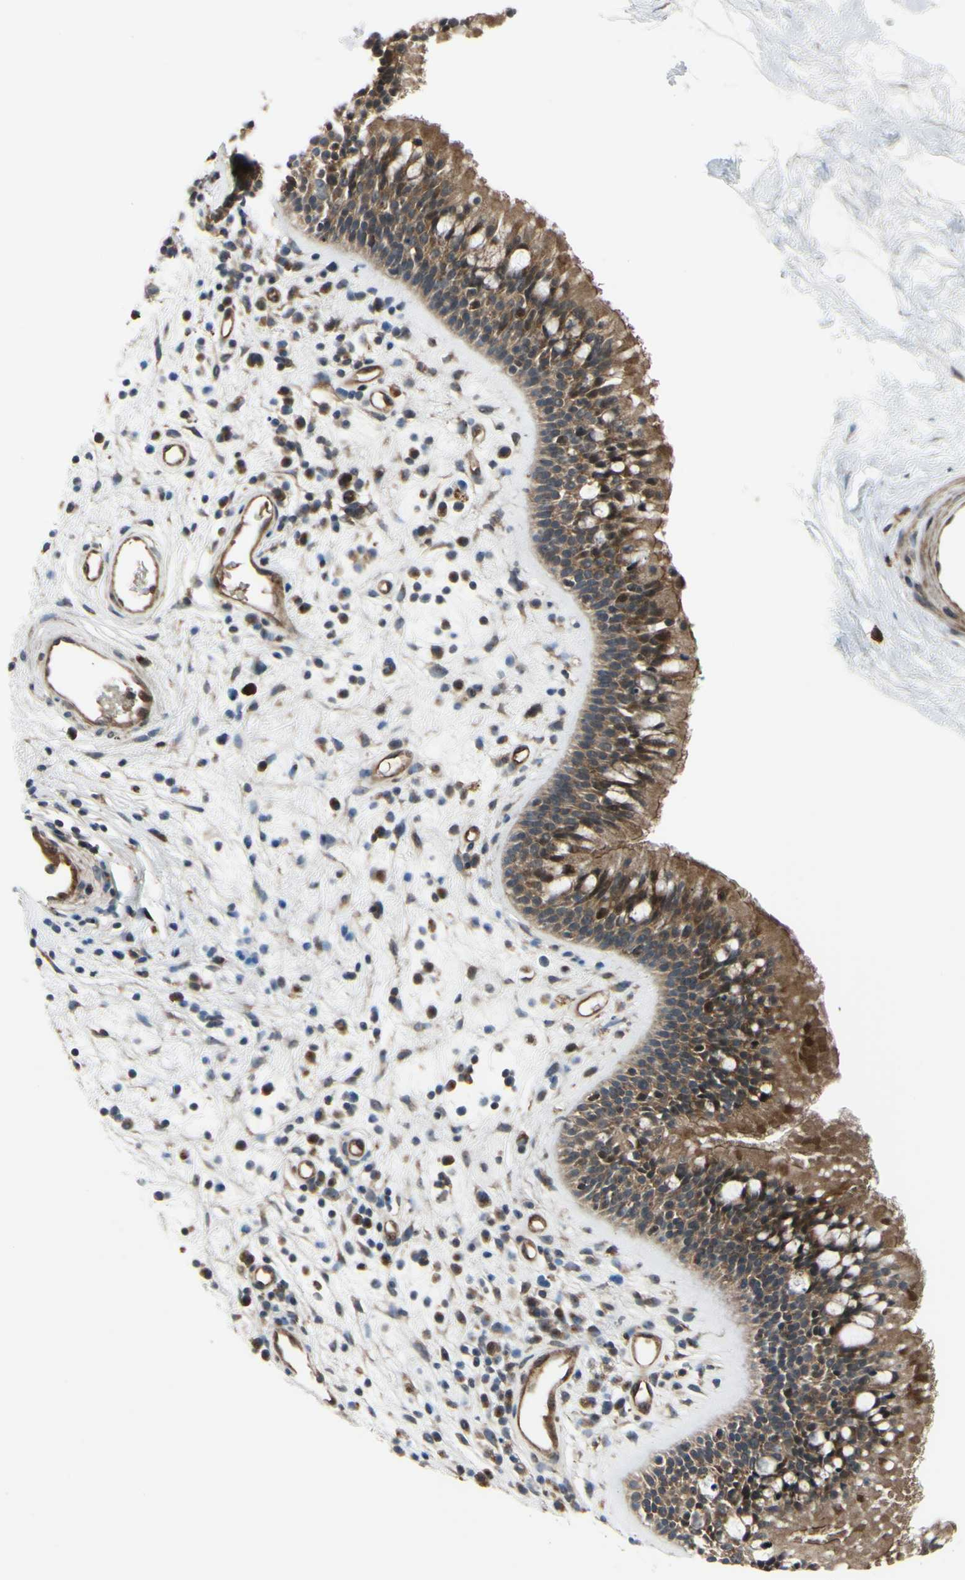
{"staining": {"intensity": "moderate", "quantity": ">75%", "location": "cytoplasmic/membranous,nuclear"}, "tissue": "nasopharynx", "cell_type": "Respiratory epithelial cells", "image_type": "normal", "snomed": [{"axis": "morphology", "description": "Normal tissue, NOS"}, {"axis": "morphology", "description": "Inflammation, NOS"}, {"axis": "topography", "description": "Nasopharynx"}], "caption": "Protein staining shows moderate cytoplasmic/membranous,nuclear expression in approximately >75% of respiratory epithelial cells in benign nasopharynx. (DAB = brown stain, brightfield microscopy at high magnification).", "gene": "COMMD9", "patient": {"sex": "male", "age": 48}}